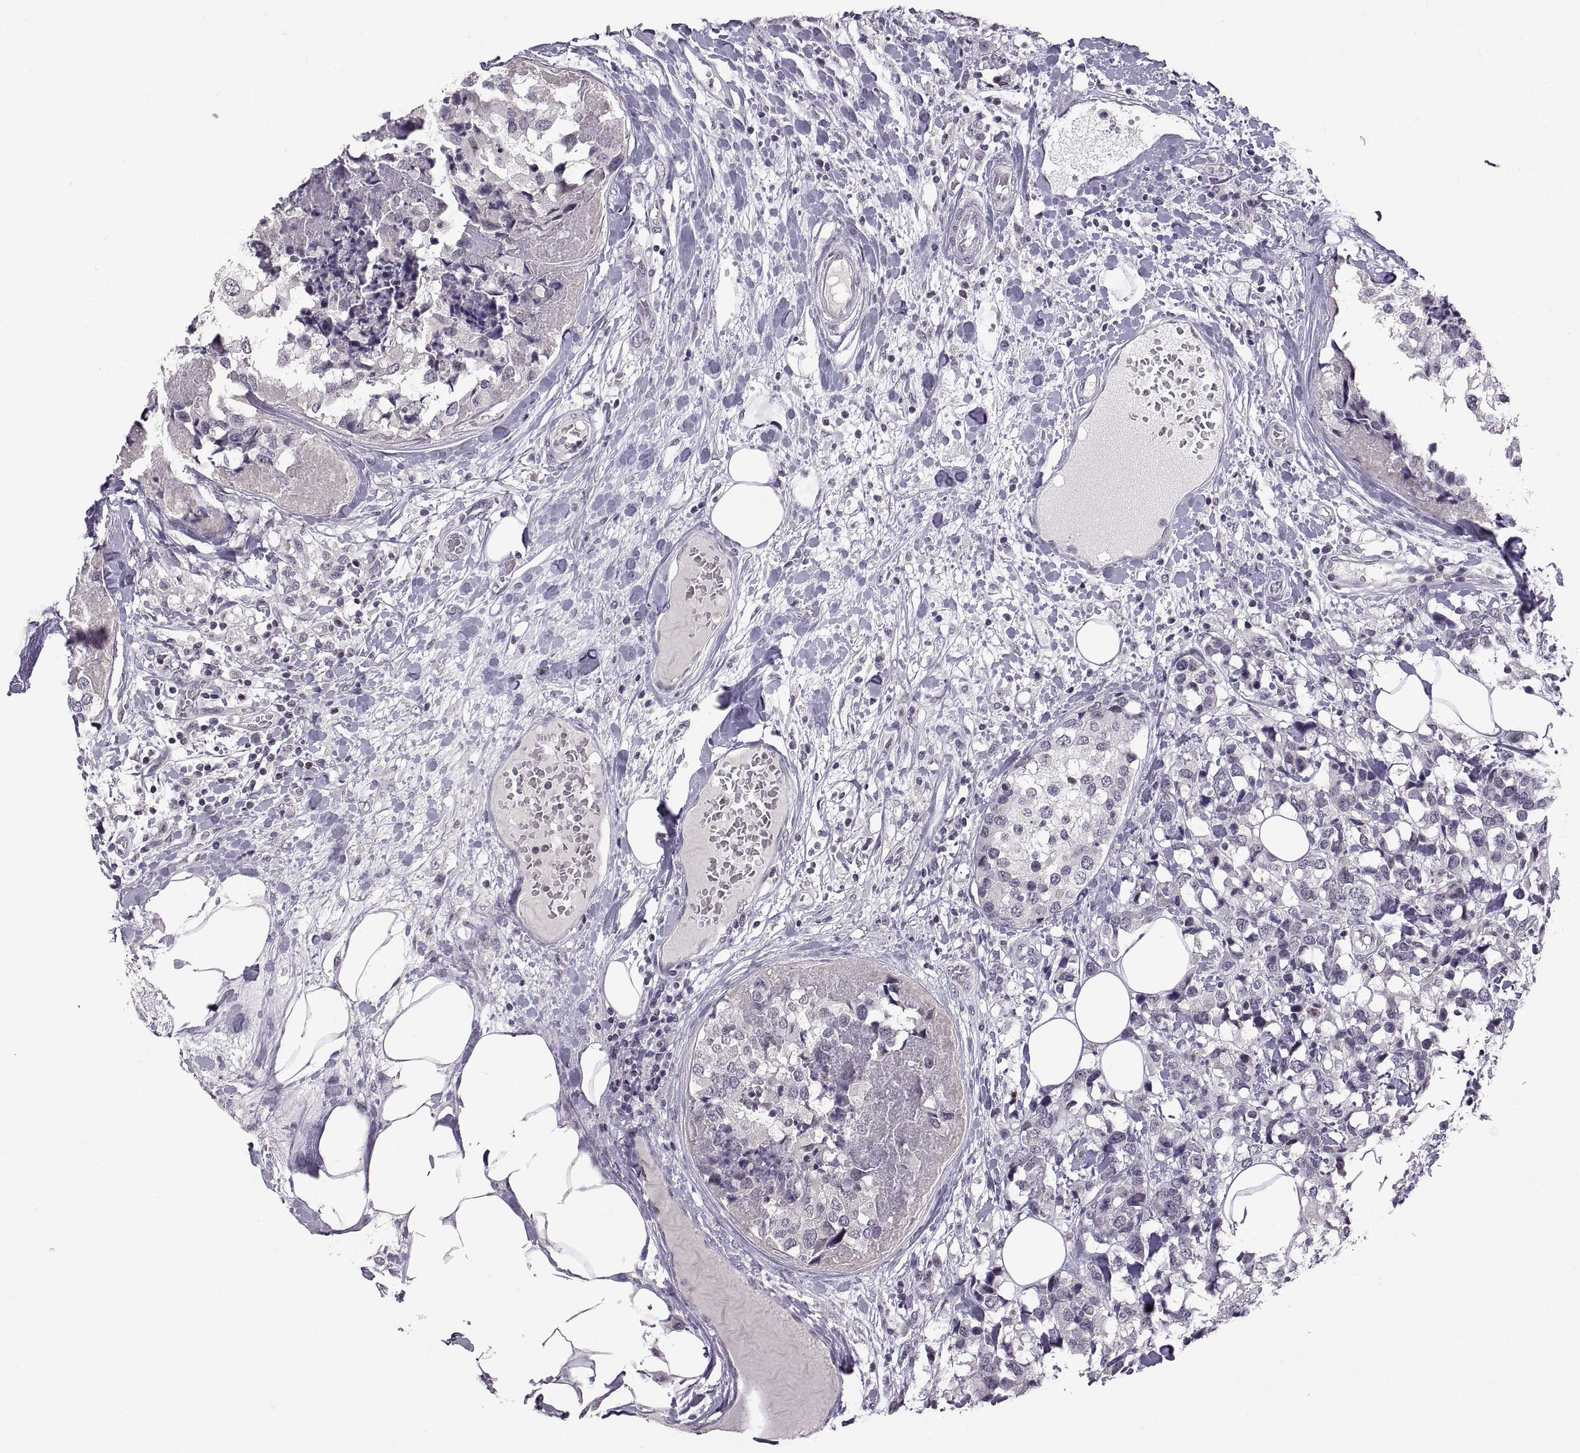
{"staining": {"intensity": "negative", "quantity": "none", "location": "none"}, "tissue": "breast cancer", "cell_type": "Tumor cells", "image_type": "cancer", "snomed": [{"axis": "morphology", "description": "Lobular carcinoma"}, {"axis": "topography", "description": "Breast"}], "caption": "Tumor cells are negative for brown protein staining in breast cancer.", "gene": "NEK2", "patient": {"sex": "female", "age": 59}}